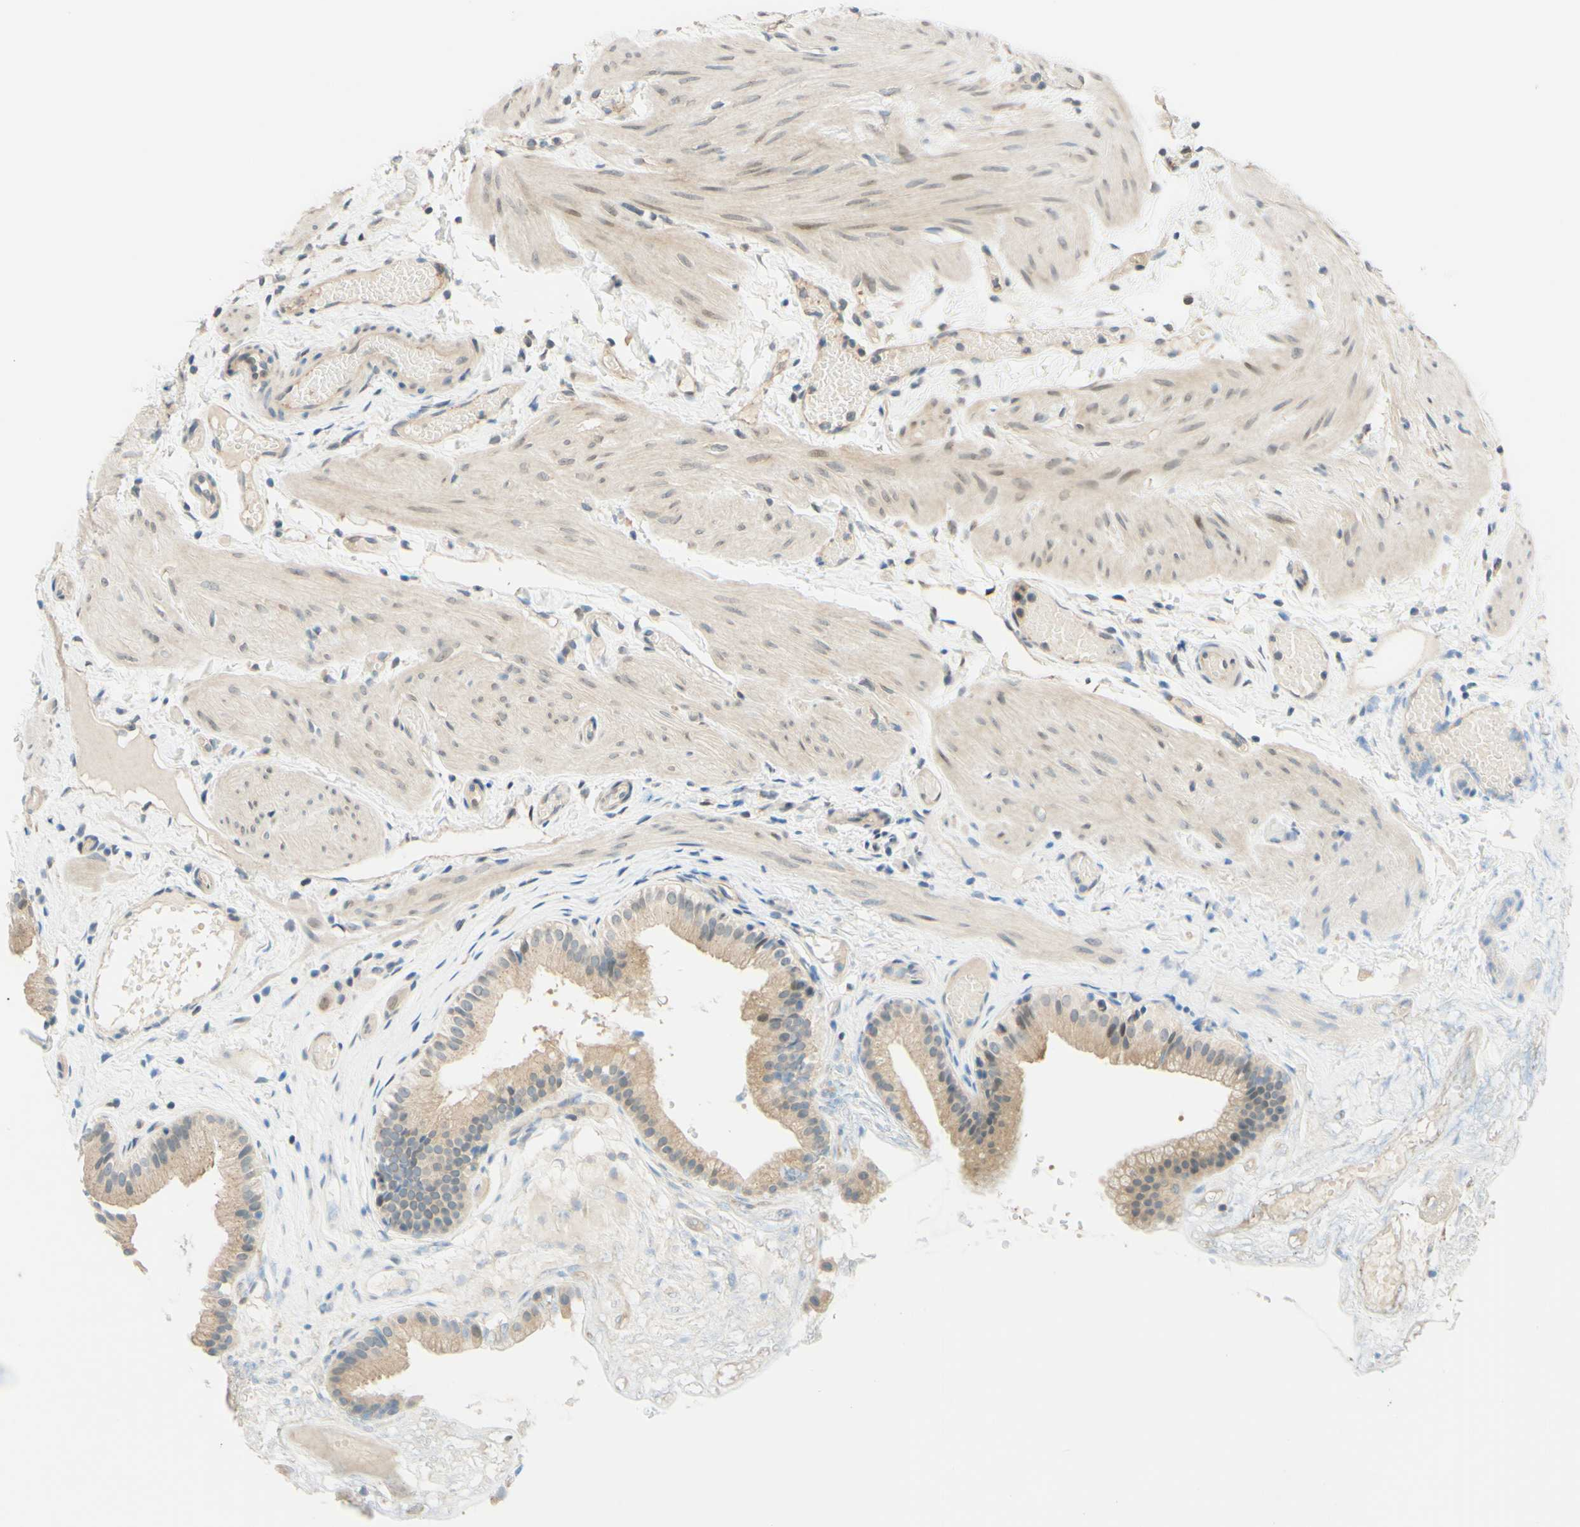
{"staining": {"intensity": "moderate", "quantity": ">75%", "location": "cytoplasmic/membranous"}, "tissue": "gallbladder", "cell_type": "Glandular cells", "image_type": "normal", "snomed": [{"axis": "morphology", "description": "Normal tissue, NOS"}, {"axis": "topography", "description": "Gallbladder"}], "caption": "DAB (3,3'-diaminobenzidine) immunohistochemical staining of normal human gallbladder exhibits moderate cytoplasmic/membranous protein positivity in approximately >75% of glandular cells. (DAB (3,3'-diaminobenzidine) = brown stain, brightfield microscopy at high magnification).", "gene": "C2CD2L", "patient": {"sex": "female", "age": 26}}